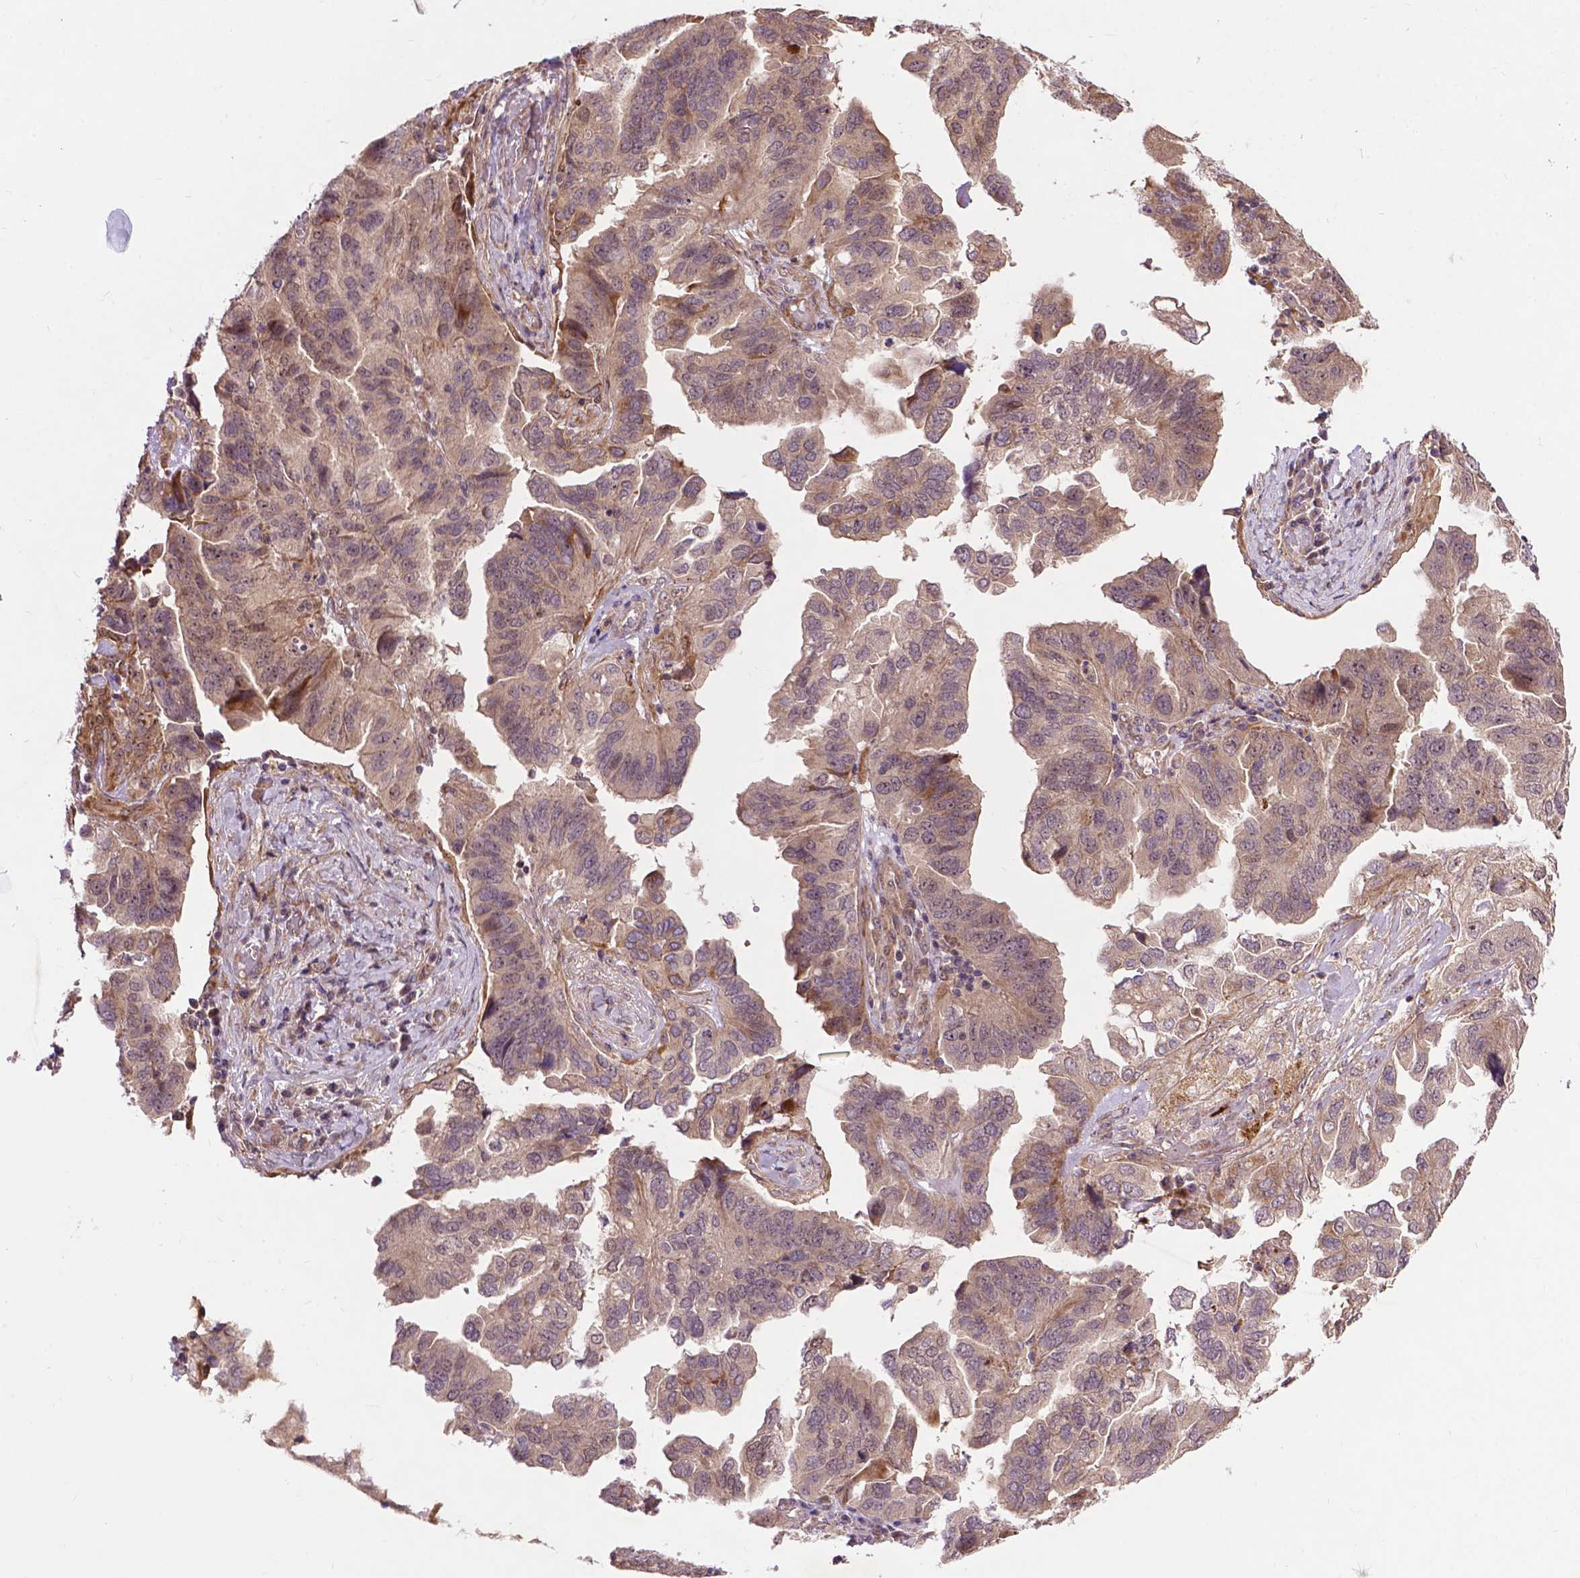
{"staining": {"intensity": "weak", "quantity": ">75%", "location": "cytoplasmic/membranous"}, "tissue": "ovarian cancer", "cell_type": "Tumor cells", "image_type": "cancer", "snomed": [{"axis": "morphology", "description": "Cystadenocarcinoma, serous, NOS"}, {"axis": "topography", "description": "Ovary"}], "caption": "A micrograph of human ovarian cancer stained for a protein shows weak cytoplasmic/membranous brown staining in tumor cells. (DAB (3,3'-diaminobenzidine) IHC with brightfield microscopy, high magnification).", "gene": "PARP3", "patient": {"sex": "female", "age": 79}}